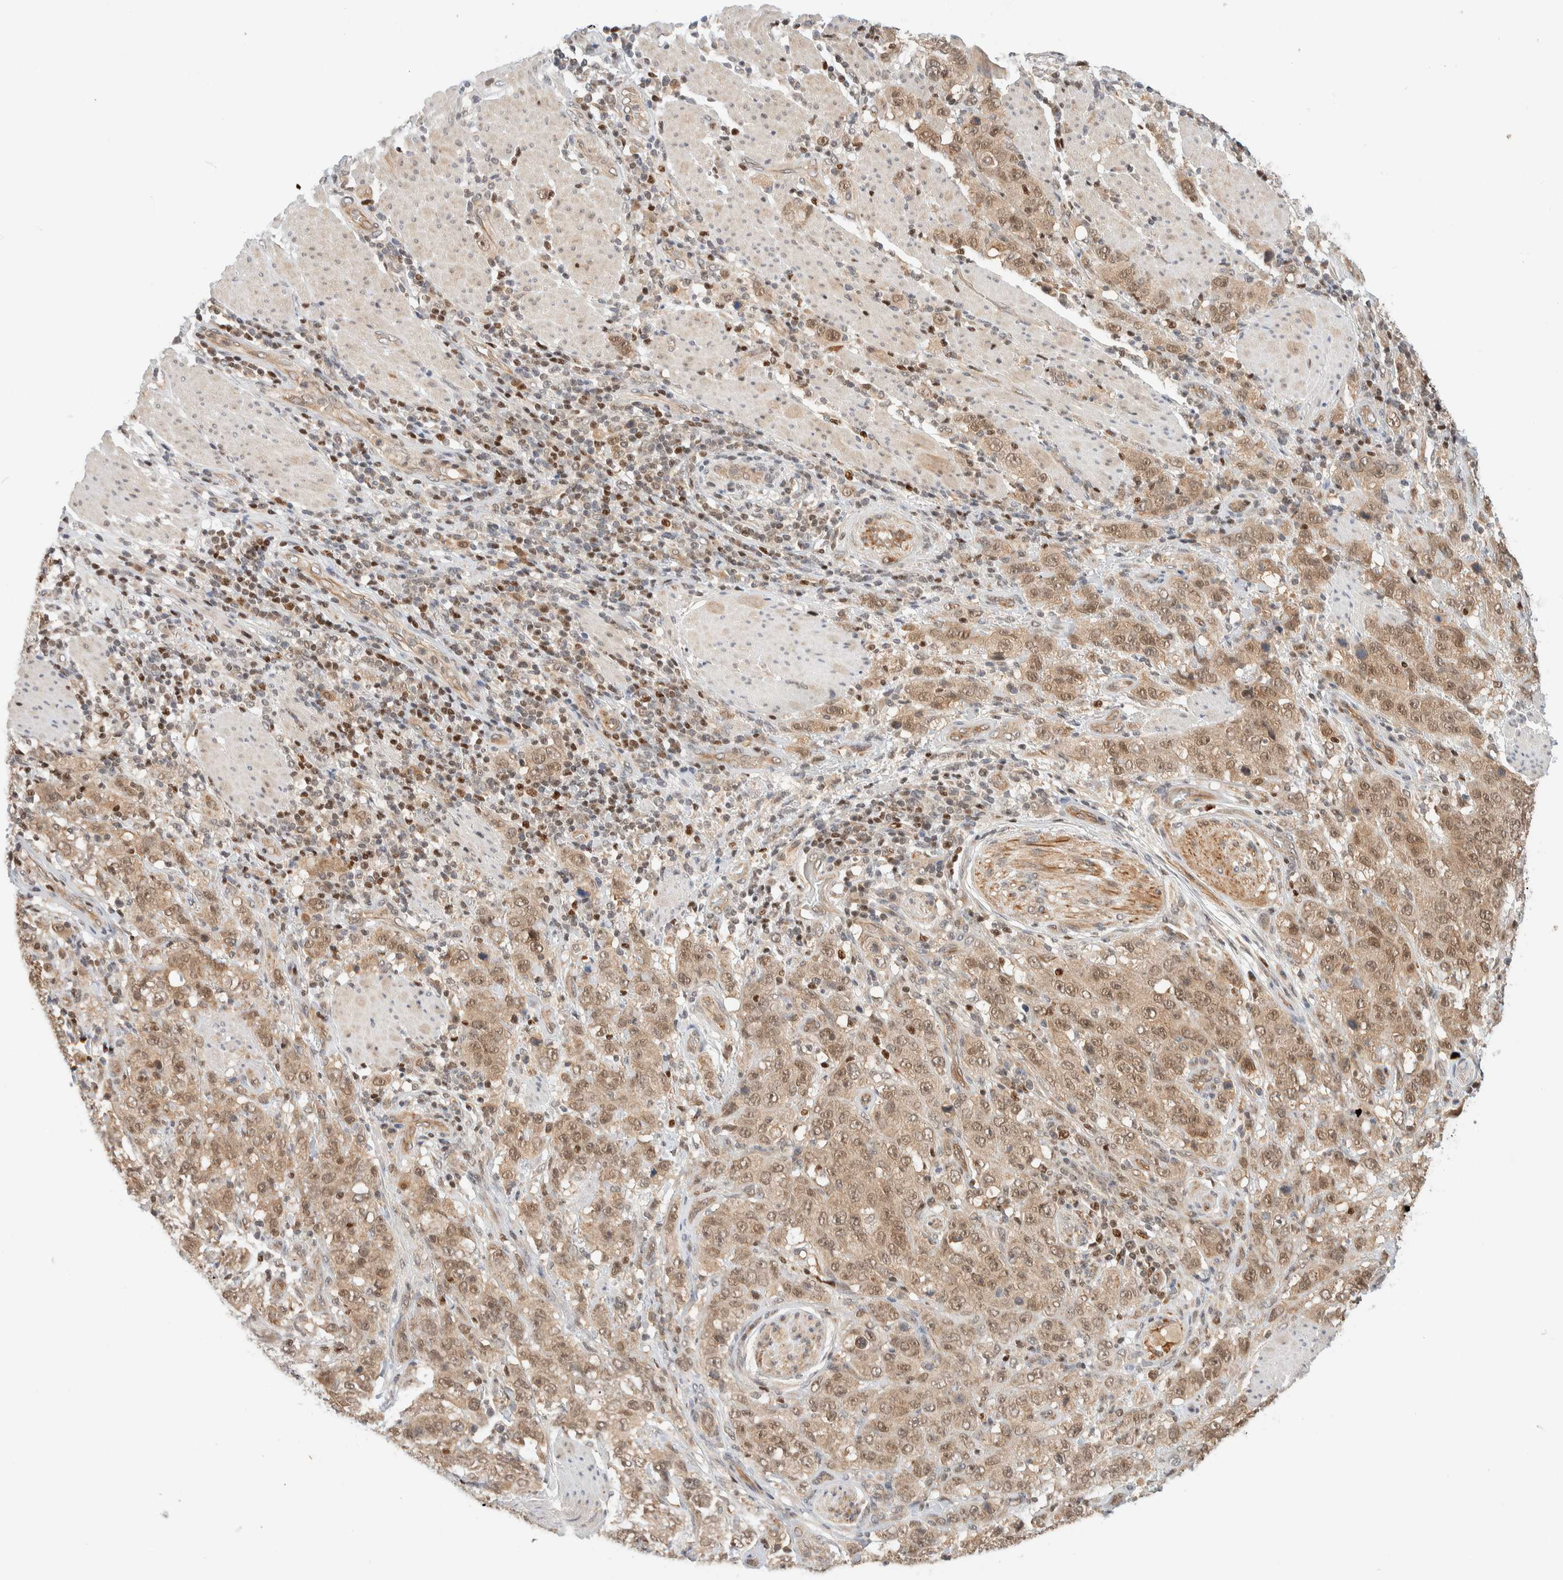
{"staining": {"intensity": "moderate", "quantity": ">75%", "location": "cytoplasmic/membranous,nuclear"}, "tissue": "stomach cancer", "cell_type": "Tumor cells", "image_type": "cancer", "snomed": [{"axis": "morphology", "description": "Adenocarcinoma, NOS"}, {"axis": "topography", "description": "Stomach"}], "caption": "Protein analysis of stomach cancer tissue reveals moderate cytoplasmic/membranous and nuclear staining in about >75% of tumor cells. (IHC, brightfield microscopy, high magnification).", "gene": "C8orf76", "patient": {"sex": "male", "age": 48}}